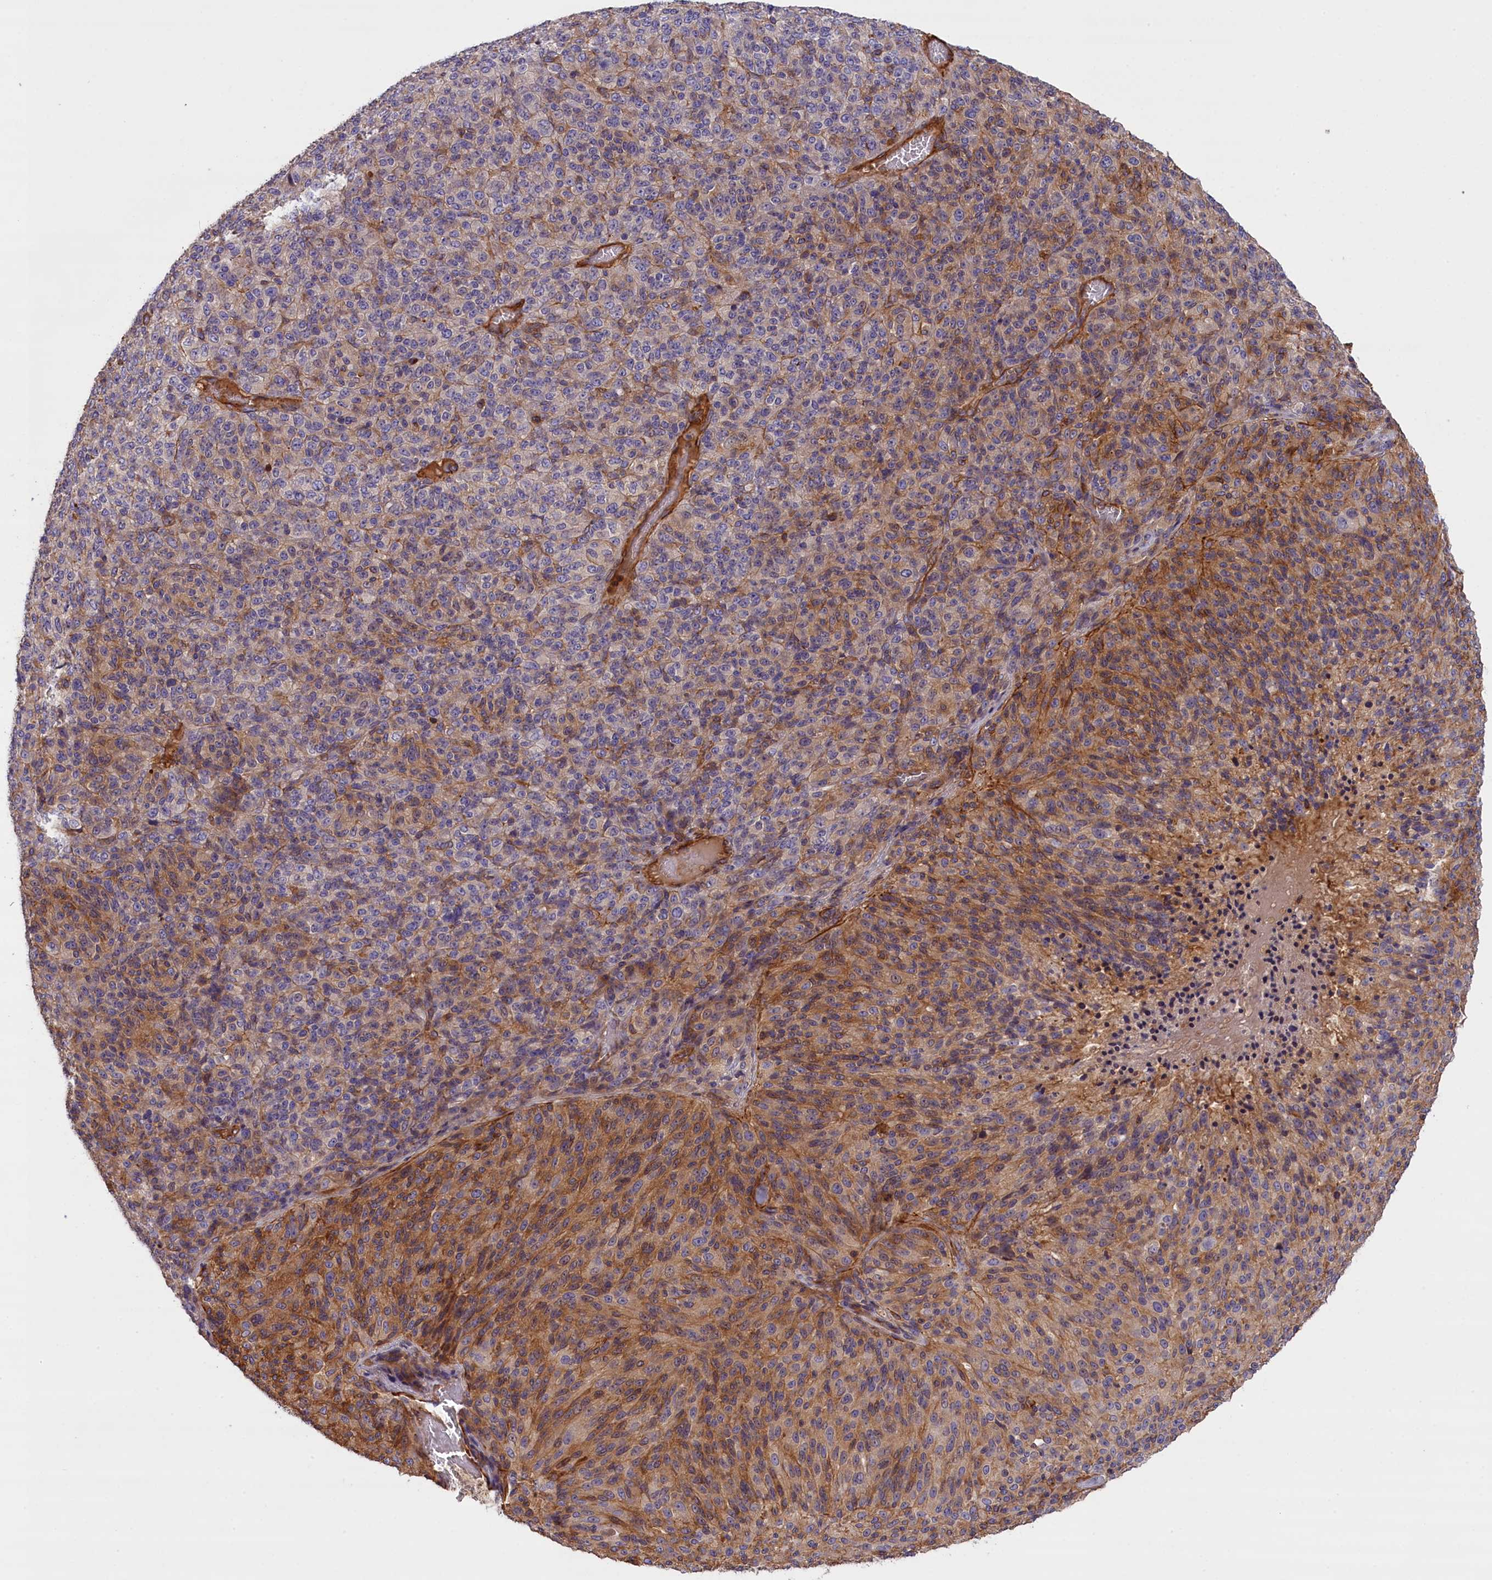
{"staining": {"intensity": "moderate", "quantity": "<25%", "location": "cytoplasmic/membranous"}, "tissue": "melanoma", "cell_type": "Tumor cells", "image_type": "cancer", "snomed": [{"axis": "morphology", "description": "Malignant melanoma, Metastatic site"}, {"axis": "topography", "description": "Brain"}], "caption": "Immunohistochemical staining of human malignant melanoma (metastatic site) displays low levels of moderate cytoplasmic/membranous staining in about <25% of tumor cells.", "gene": "FUZ", "patient": {"sex": "female", "age": 56}}